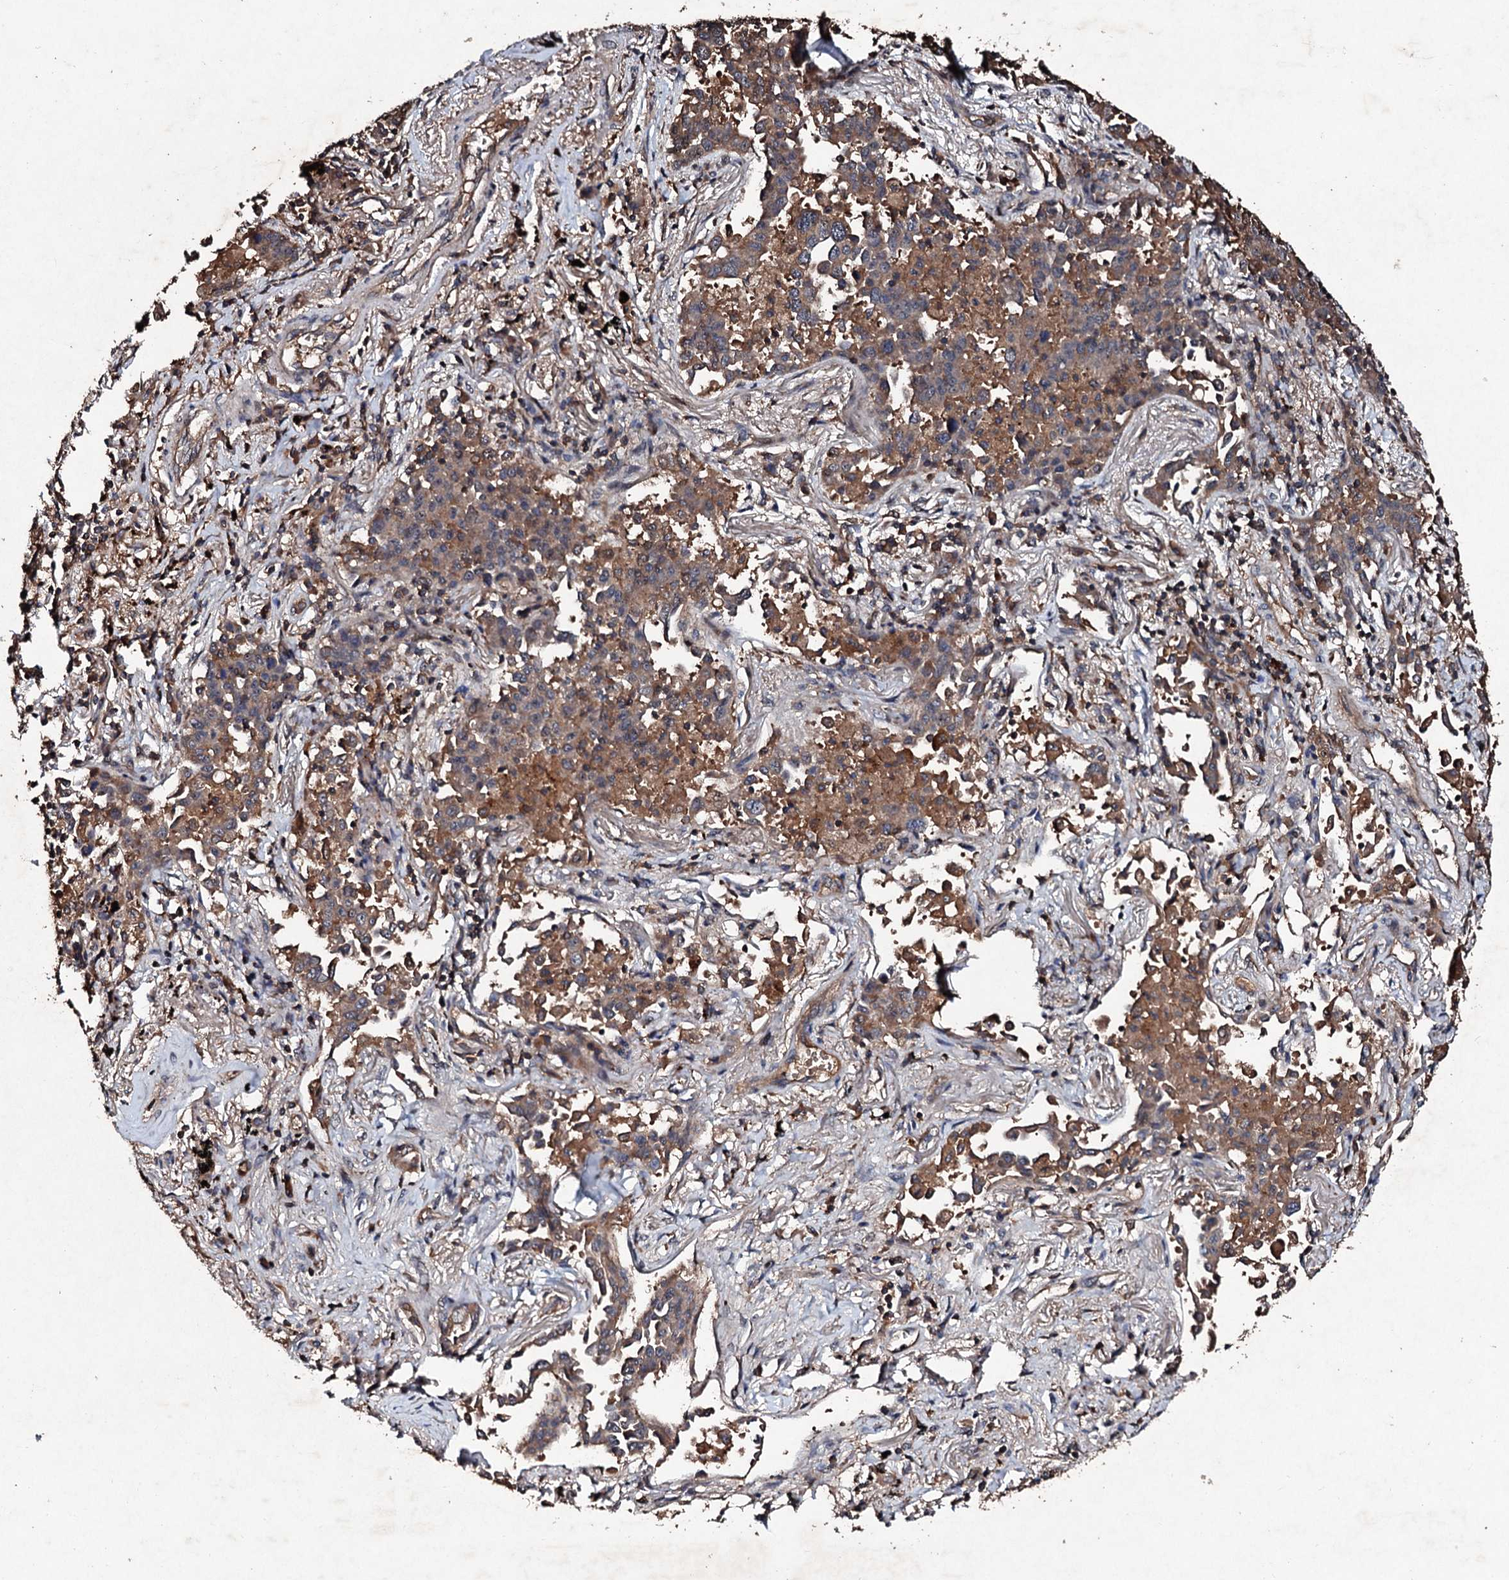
{"staining": {"intensity": "moderate", "quantity": ">75%", "location": "cytoplasmic/membranous"}, "tissue": "lung cancer", "cell_type": "Tumor cells", "image_type": "cancer", "snomed": [{"axis": "morphology", "description": "Adenocarcinoma, NOS"}, {"axis": "topography", "description": "Lung"}], "caption": "A medium amount of moderate cytoplasmic/membranous expression is seen in about >75% of tumor cells in adenocarcinoma (lung) tissue.", "gene": "KERA", "patient": {"sex": "male", "age": 67}}